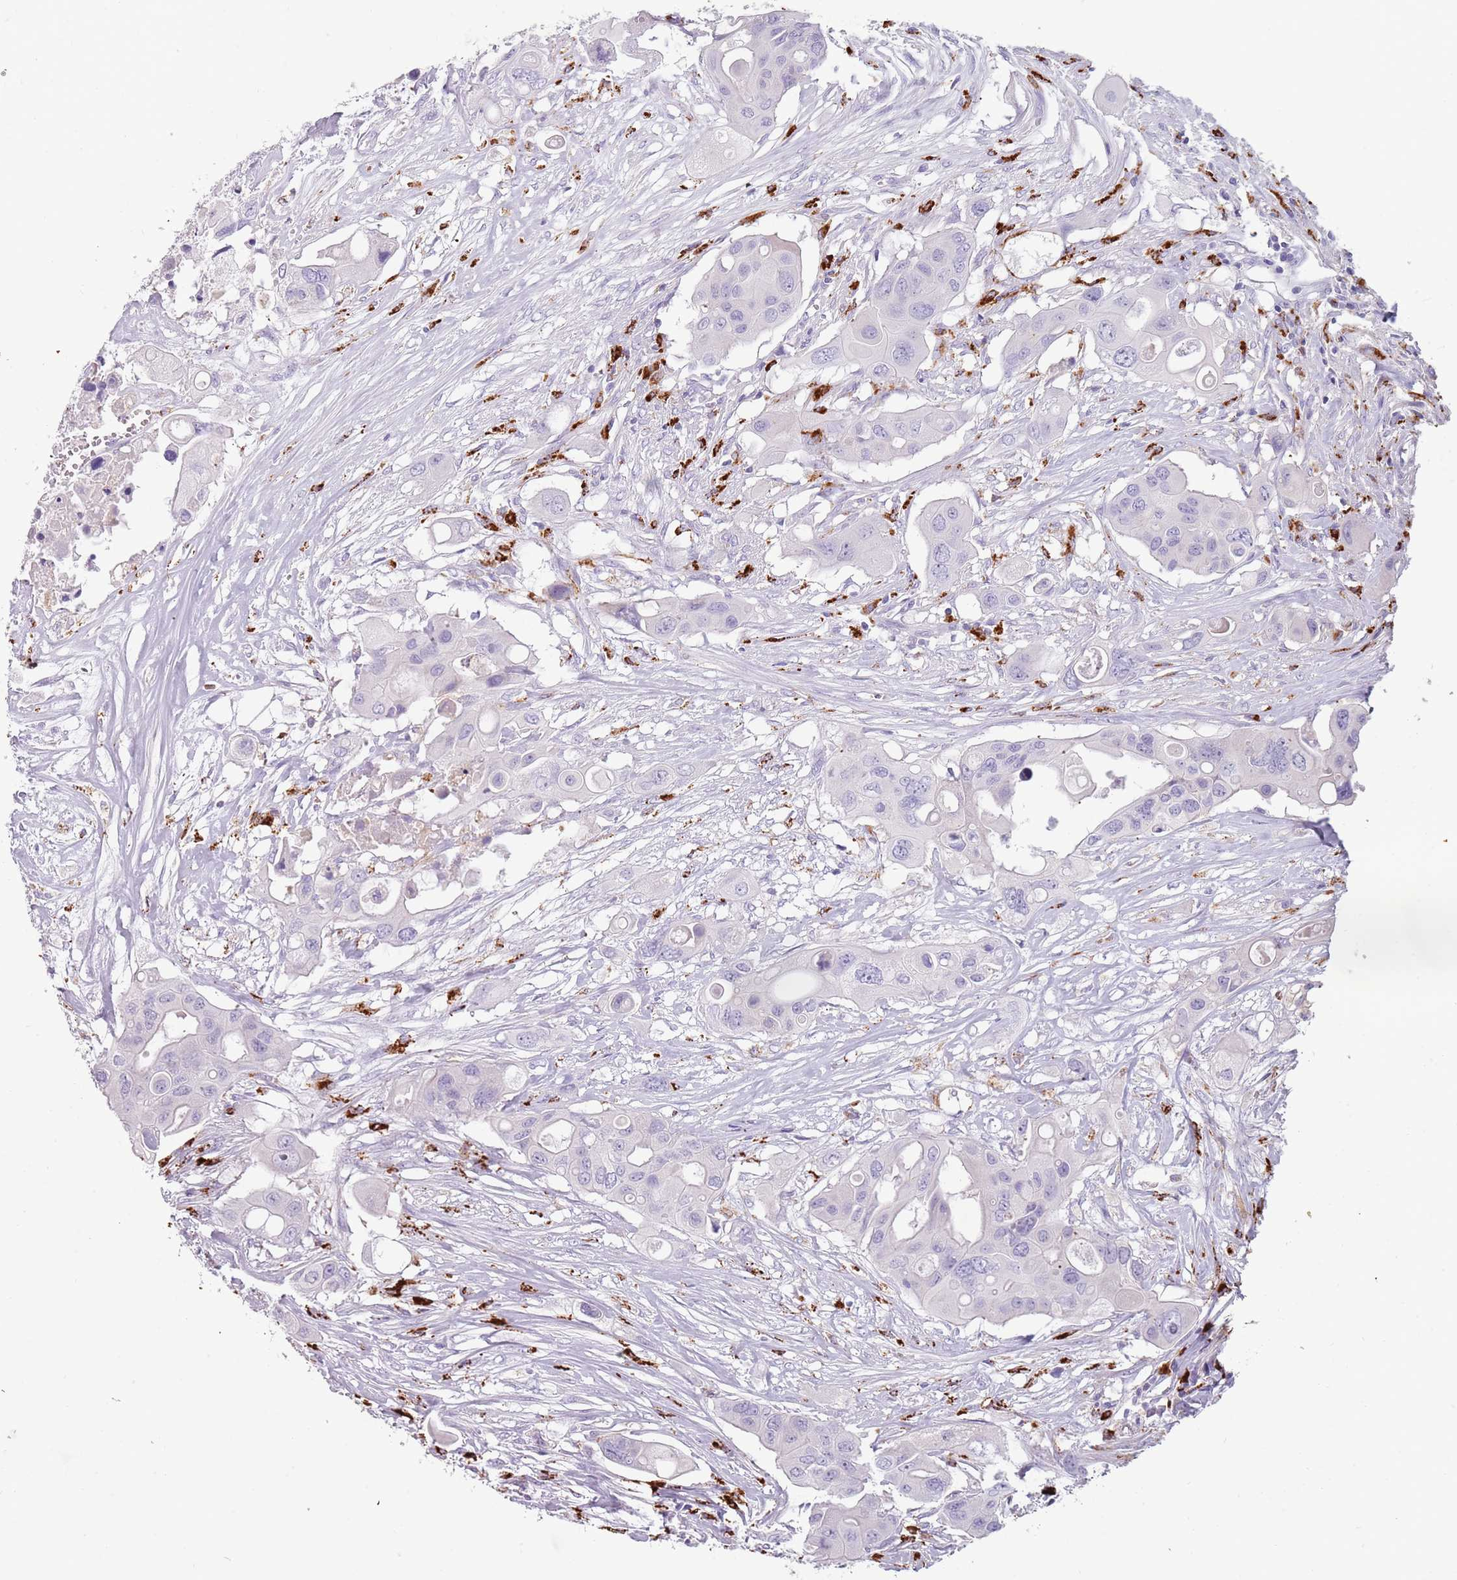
{"staining": {"intensity": "negative", "quantity": "none", "location": "none"}, "tissue": "colorectal cancer", "cell_type": "Tumor cells", "image_type": "cancer", "snomed": [{"axis": "morphology", "description": "Adenocarcinoma, NOS"}, {"axis": "topography", "description": "Colon"}], "caption": "A histopathology image of colorectal cancer (adenocarcinoma) stained for a protein exhibits no brown staining in tumor cells.", "gene": "NWD2", "patient": {"sex": "male", "age": 77}}